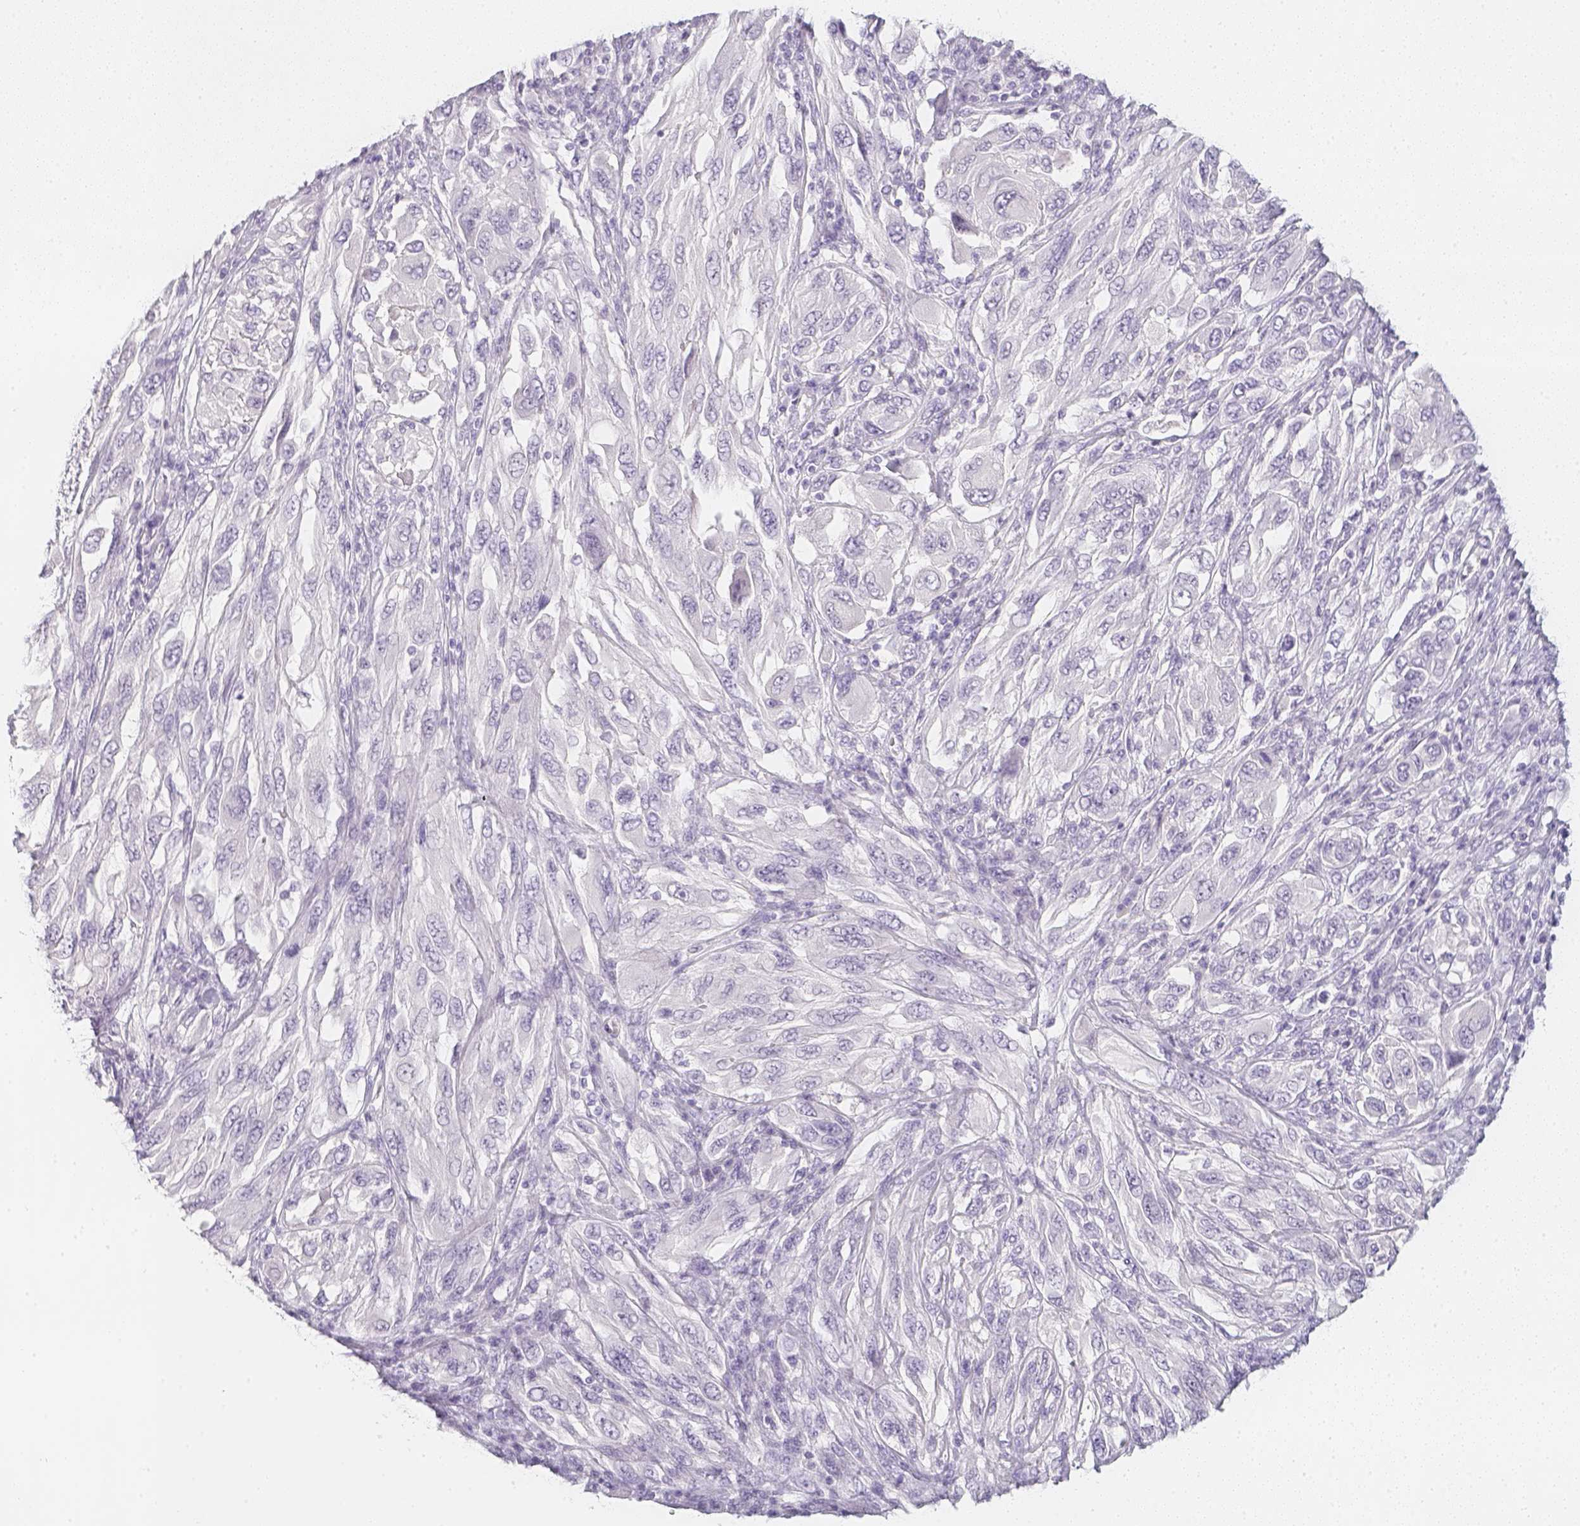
{"staining": {"intensity": "negative", "quantity": "none", "location": "none"}, "tissue": "melanoma", "cell_type": "Tumor cells", "image_type": "cancer", "snomed": [{"axis": "morphology", "description": "Malignant melanoma, NOS"}, {"axis": "topography", "description": "Skin"}], "caption": "Immunohistochemistry micrograph of malignant melanoma stained for a protein (brown), which exhibits no positivity in tumor cells. (DAB immunohistochemistry (IHC) with hematoxylin counter stain).", "gene": "SLC18A1", "patient": {"sex": "female", "age": 91}}